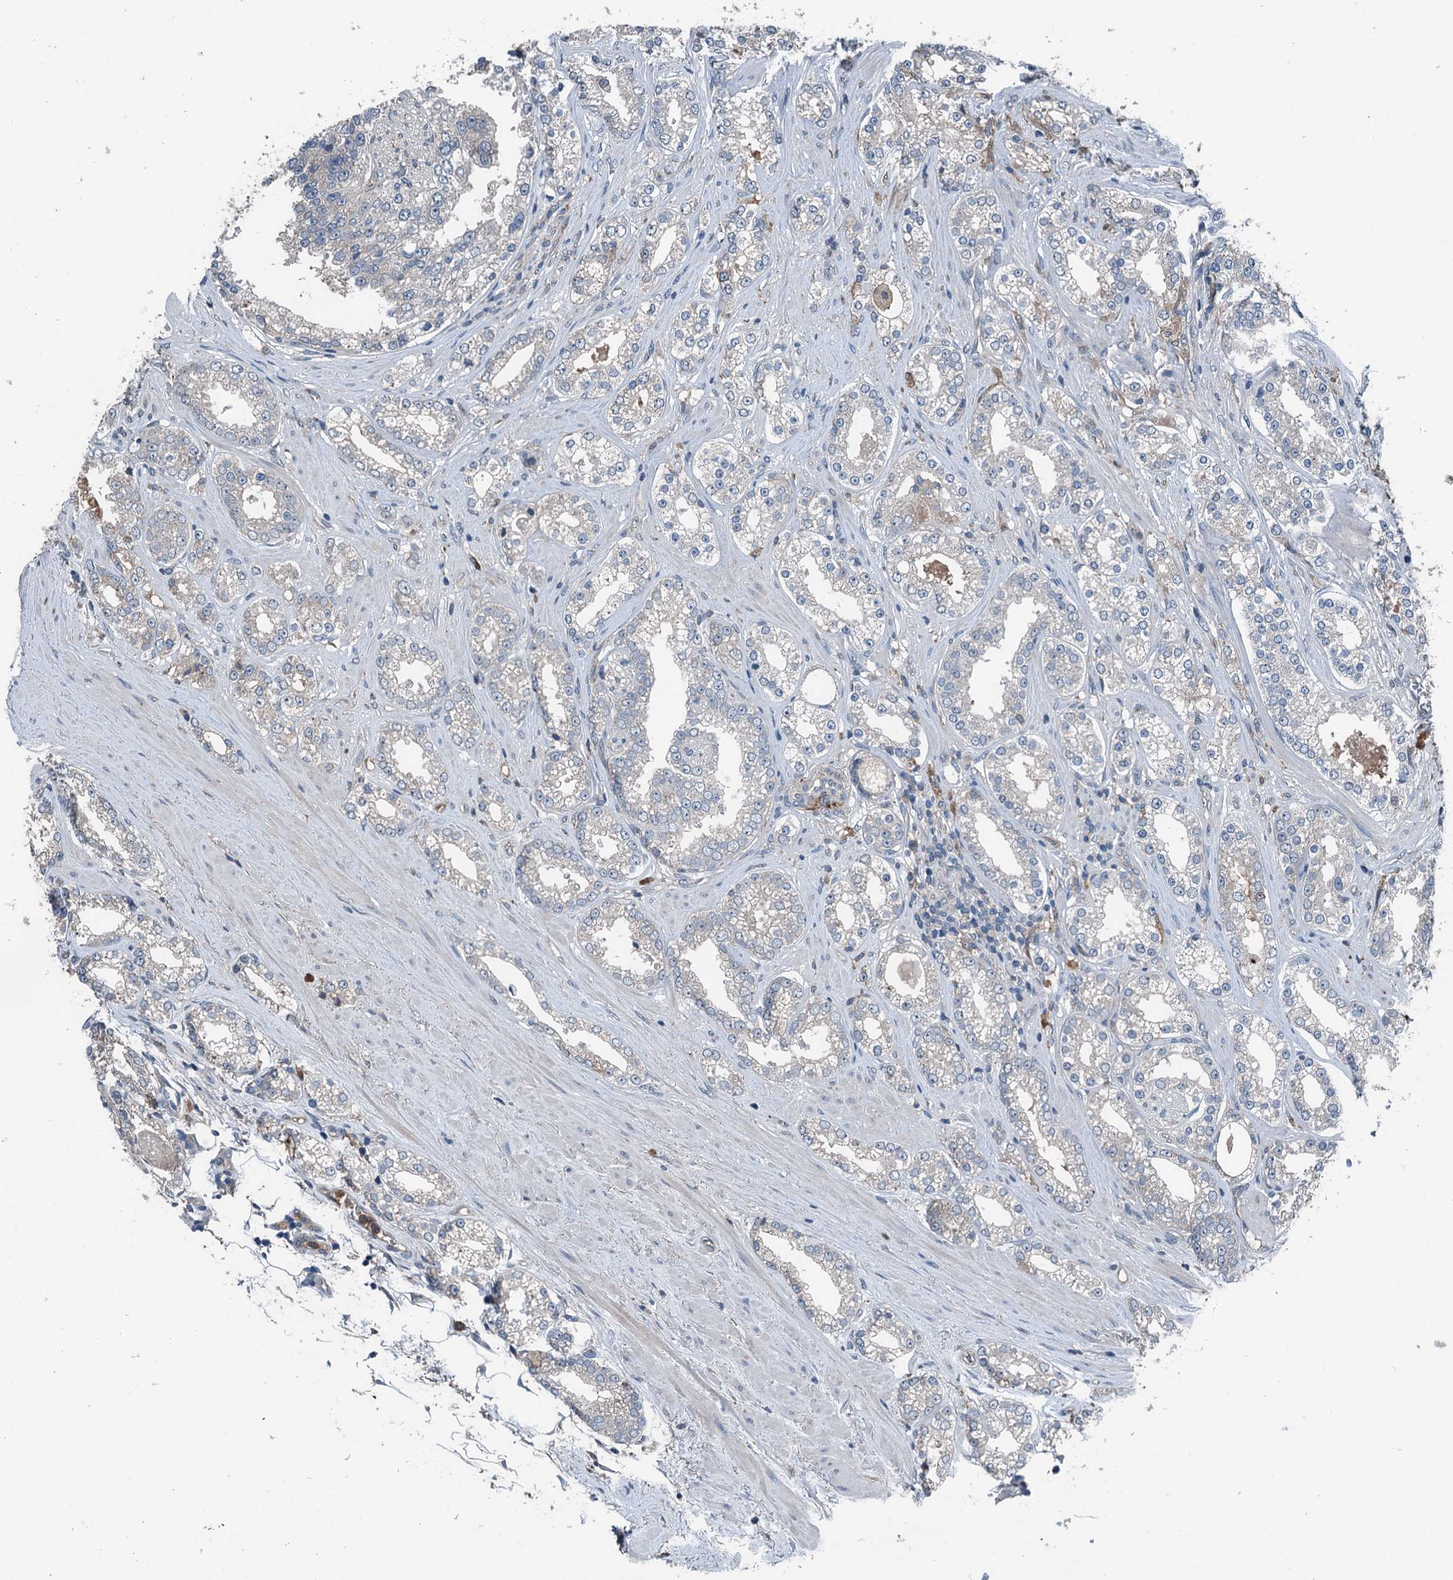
{"staining": {"intensity": "negative", "quantity": "none", "location": "none"}, "tissue": "prostate cancer", "cell_type": "Tumor cells", "image_type": "cancer", "snomed": [{"axis": "morphology", "description": "Normal tissue, NOS"}, {"axis": "morphology", "description": "Adenocarcinoma, High grade"}, {"axis": "topography", "description": "Prostate"}], "caption": "Photomicrograph shows no significant protein expression in tumor cells of prostate cancer (high-grade adenocarcinoma).", "gene": "PDSS1", "patient": {"sex": "male", "age": 83}}